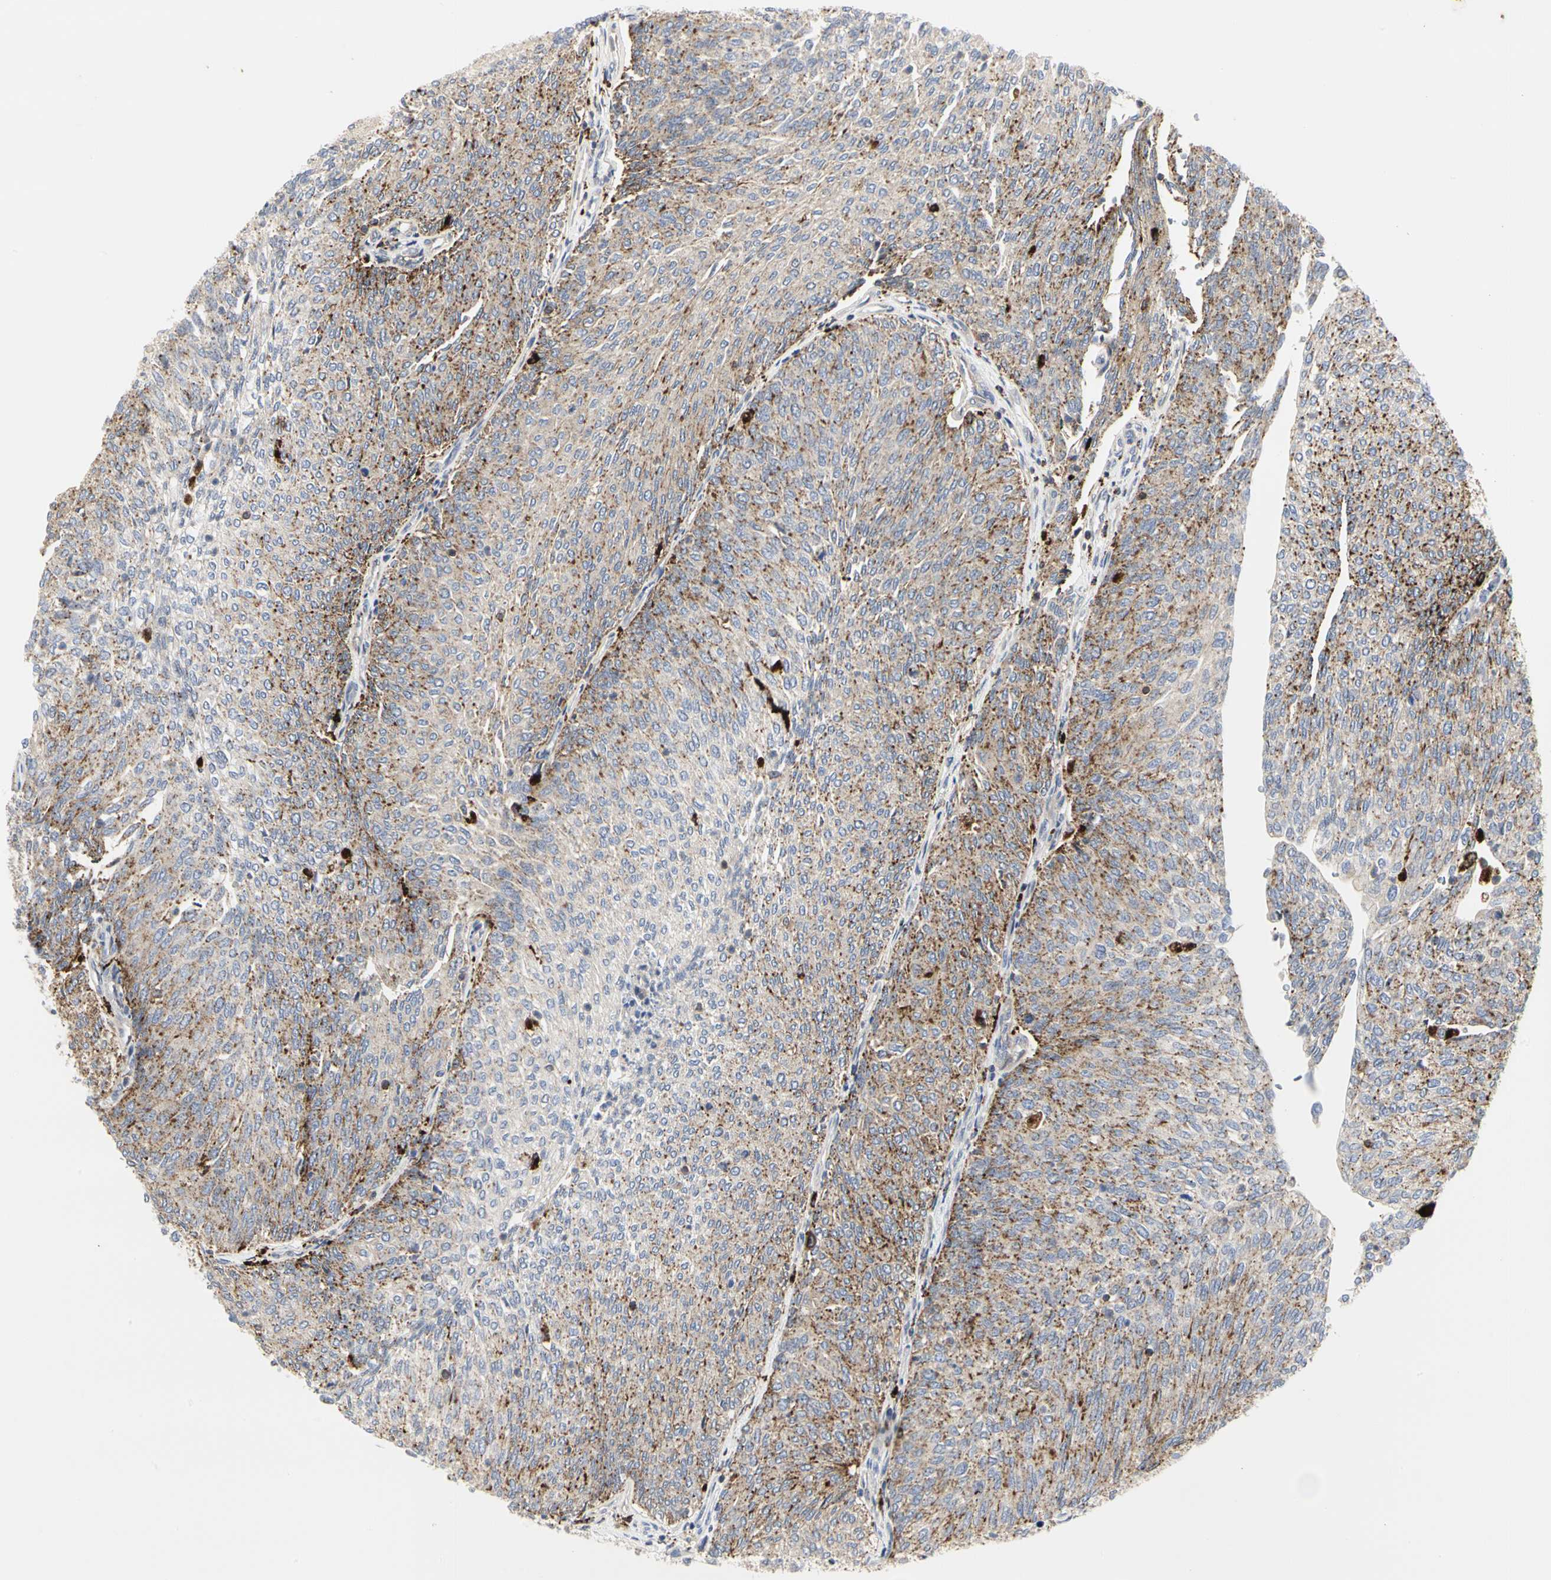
{"staining": {"intensity": "moderate", "quantity": ">75%", "location": "cytoplasmic/membranous"}, "tissue": "urothelial cancer", "cell_type": "Tumor cells", "image_type": "cancer", "snomed": [{"axis": "morphology", "description": "Urothelial carcinoma, Low grade"}, {"axis": "topography", "description": "Urinary bladder"}], "caption": "About >75% of tumor cells in human urothelial cancer reveal moderate cytoplasmic/membranous protein expression as visualized by brown immunohistochemical staining.", "gene": "NAPG", "patient": {"sex": "female", "age": 79}}